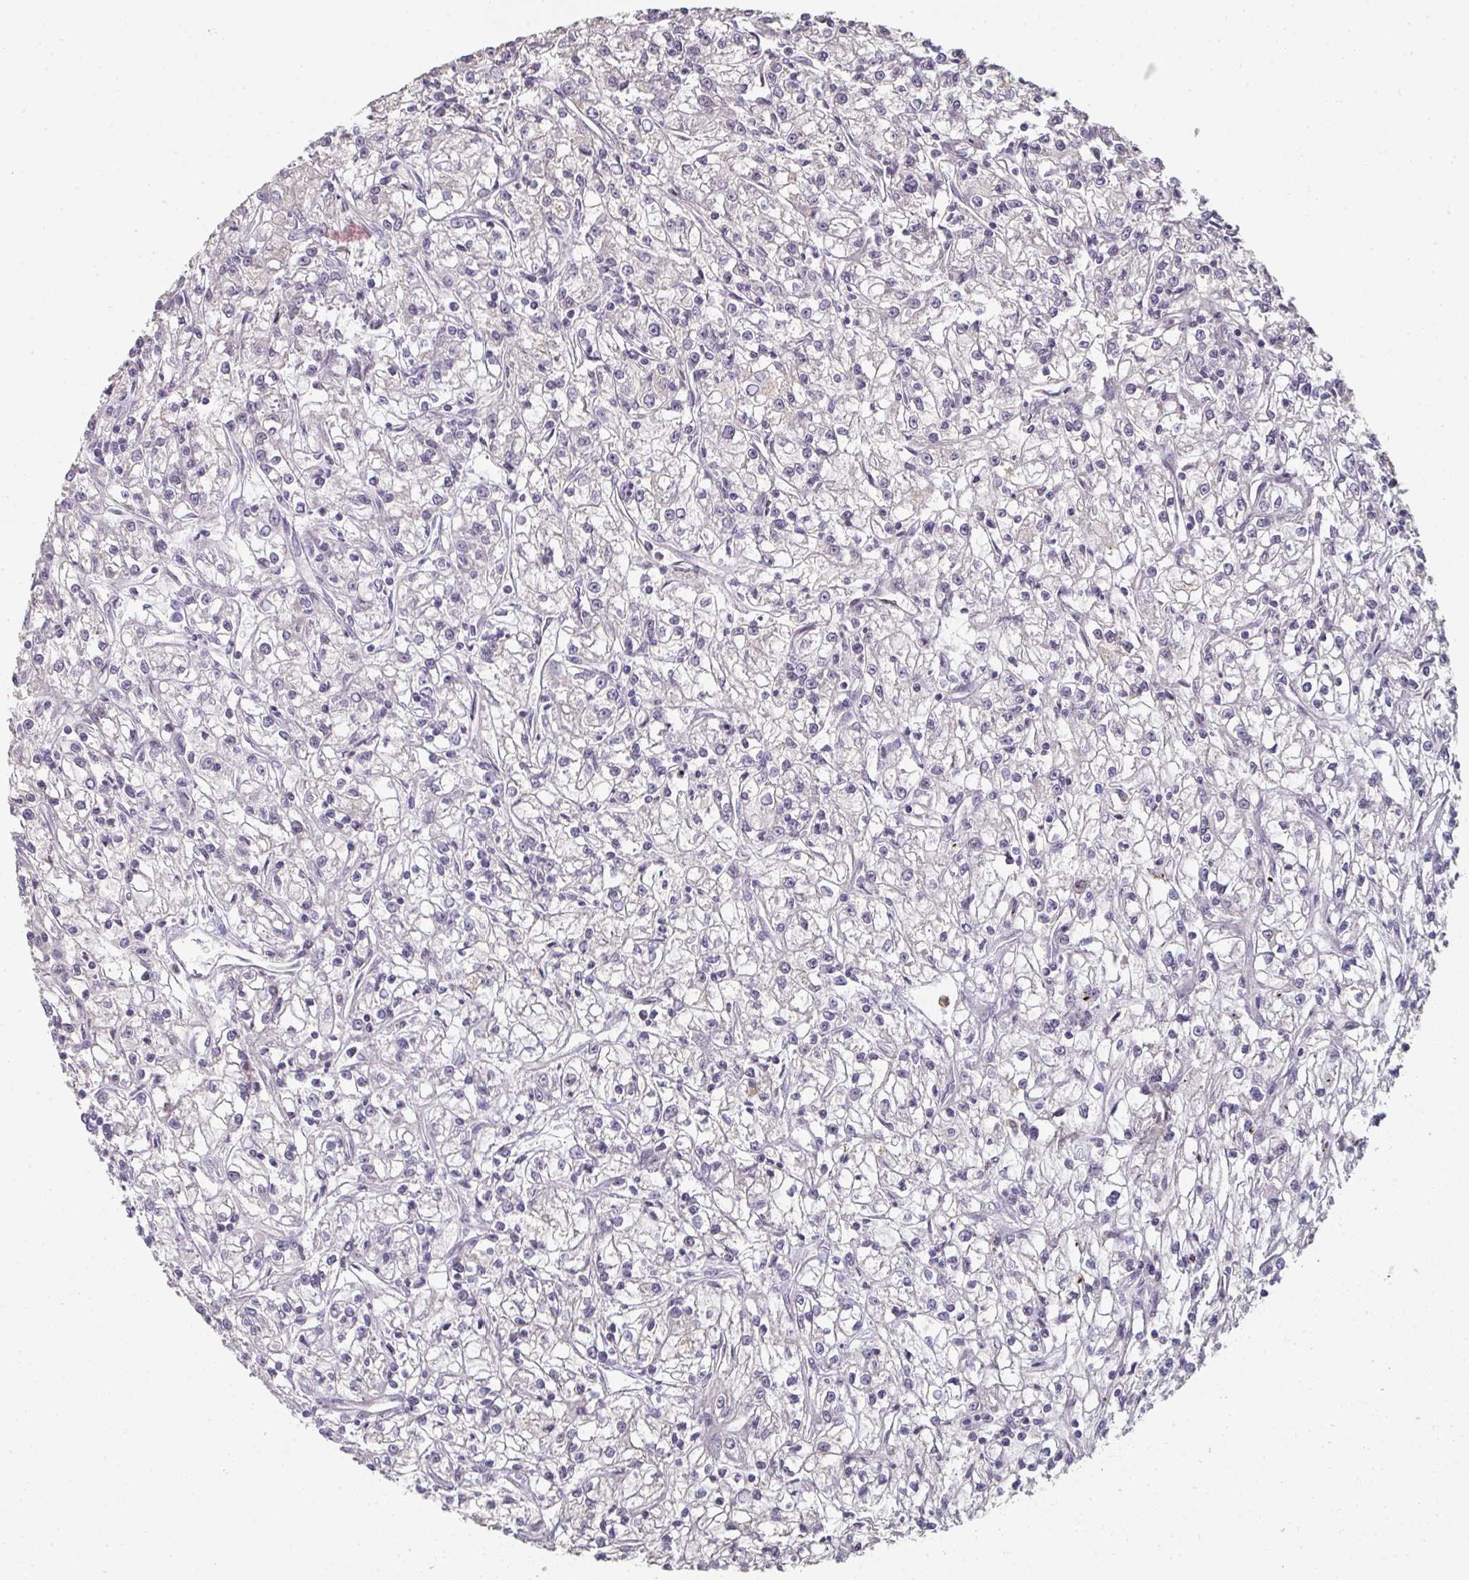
{"staining": {"intensity": "negative", "quantity": "none", "location": "none"}, "tissue": "renal cancer", "cell_type": "Tumor cells", "image_type": "cancer", "snomed": [{"axis": "morphology", "description": "Adenocarcinoma, NOS"}, {"axis": "topography", "description": "Kidney"}], "caption": "Tumor cells are negative for protein expression in human renal cancer. Nuclei are stained in blue.", "gene": "A1CF", "patient": {"sex": "female", "age": 59}}